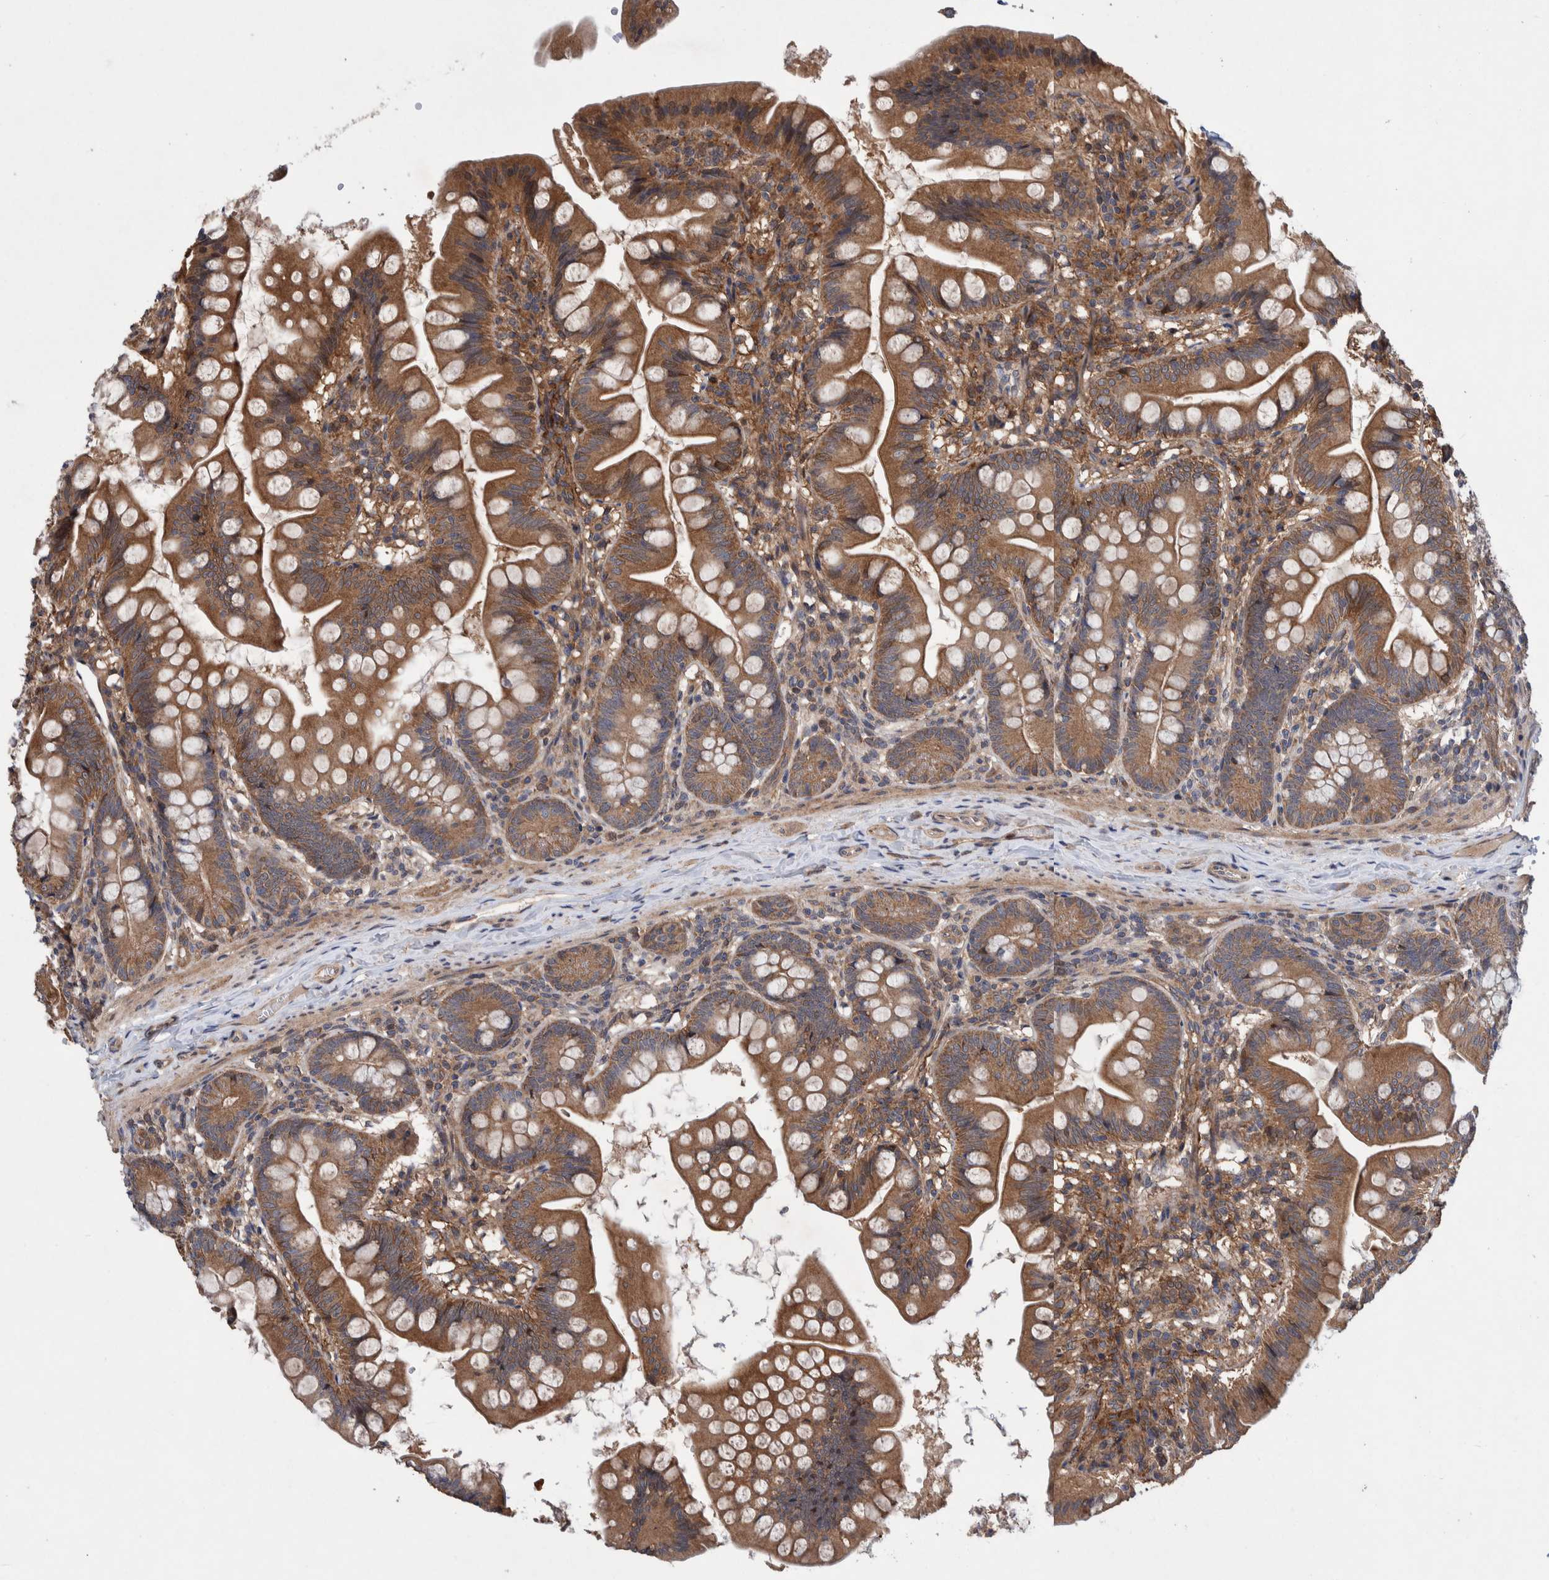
{"staining": {"intensity": "strong", "quantity": ">75%", "location": "cytoplasmic/membranous"}, "tissue": "small intestine", "cell_type": "Glandular cells", "image_type": "normal", "snomed": [{"axis": "morphology", "description": "Normal tissue, NOS"}, {"axis": "topography", "description": "Small intestine"}], "caption": "Protein staining displays strong cytoplasmic/membranous expression in about >75% of glandular cells in normal small intestine.", "gene": "PIK3R6", "patient": {"sex": "male", "age": 7}}